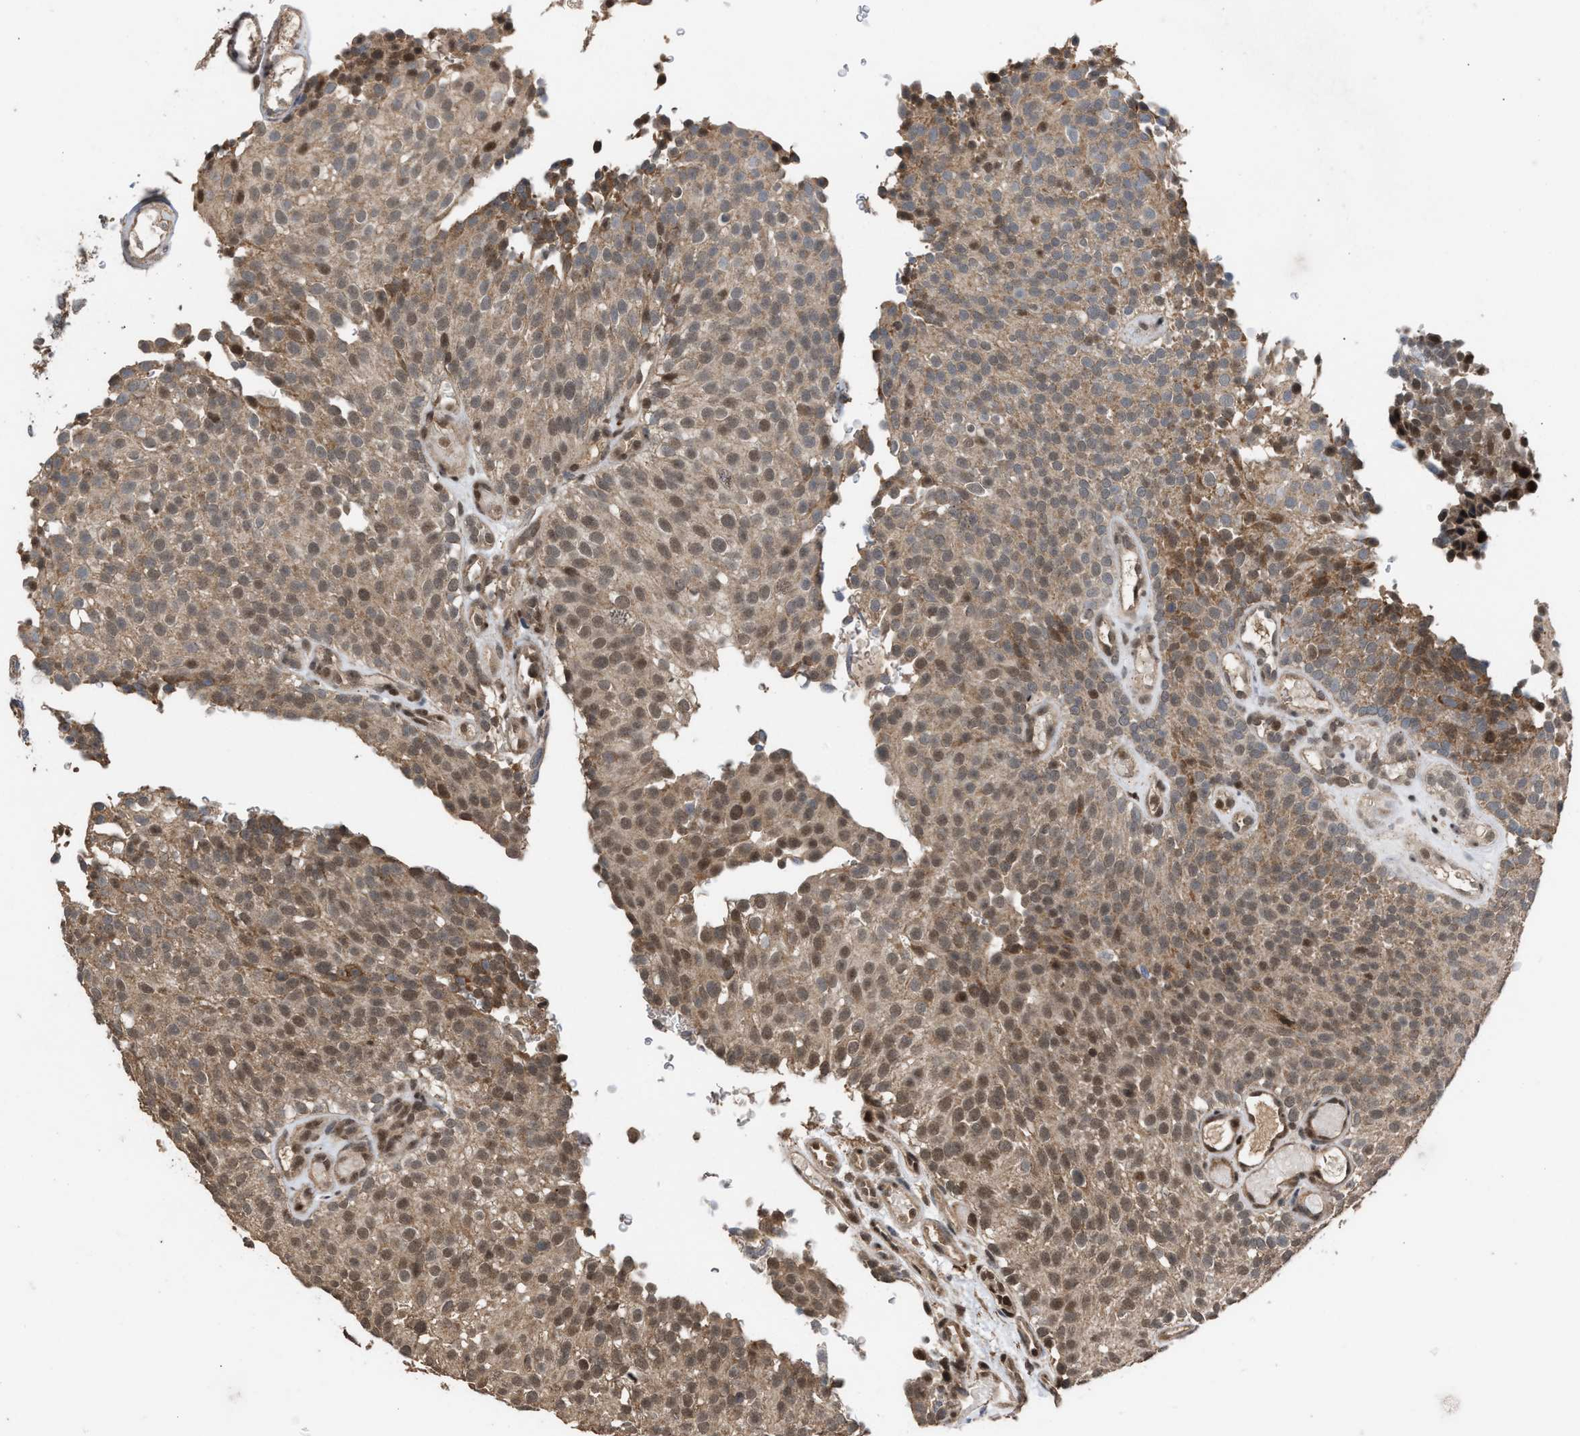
{"staining": {"intensity": "moderate", "quantity": ">75%", "location": "cytoplasmic/membranous,nuclear"}, "tissue": "urothelial cancer", "cell_type": "Tumor cells", "image_type": "cancer", "snomed": [{"axis": "morphology", "description": "Urothelial carcinoma, Low grade"}, {"axis": "topography", "description": "Urinary bladder"}], "caption": "IHC of human urothelial cancer demonstrates medium levels of moderate cytoplasmic/membranous and nuclear staining in about >75% of tumor cells.", "gene": "C9orf78", "patient": {"sex": "male", "age": 78}}